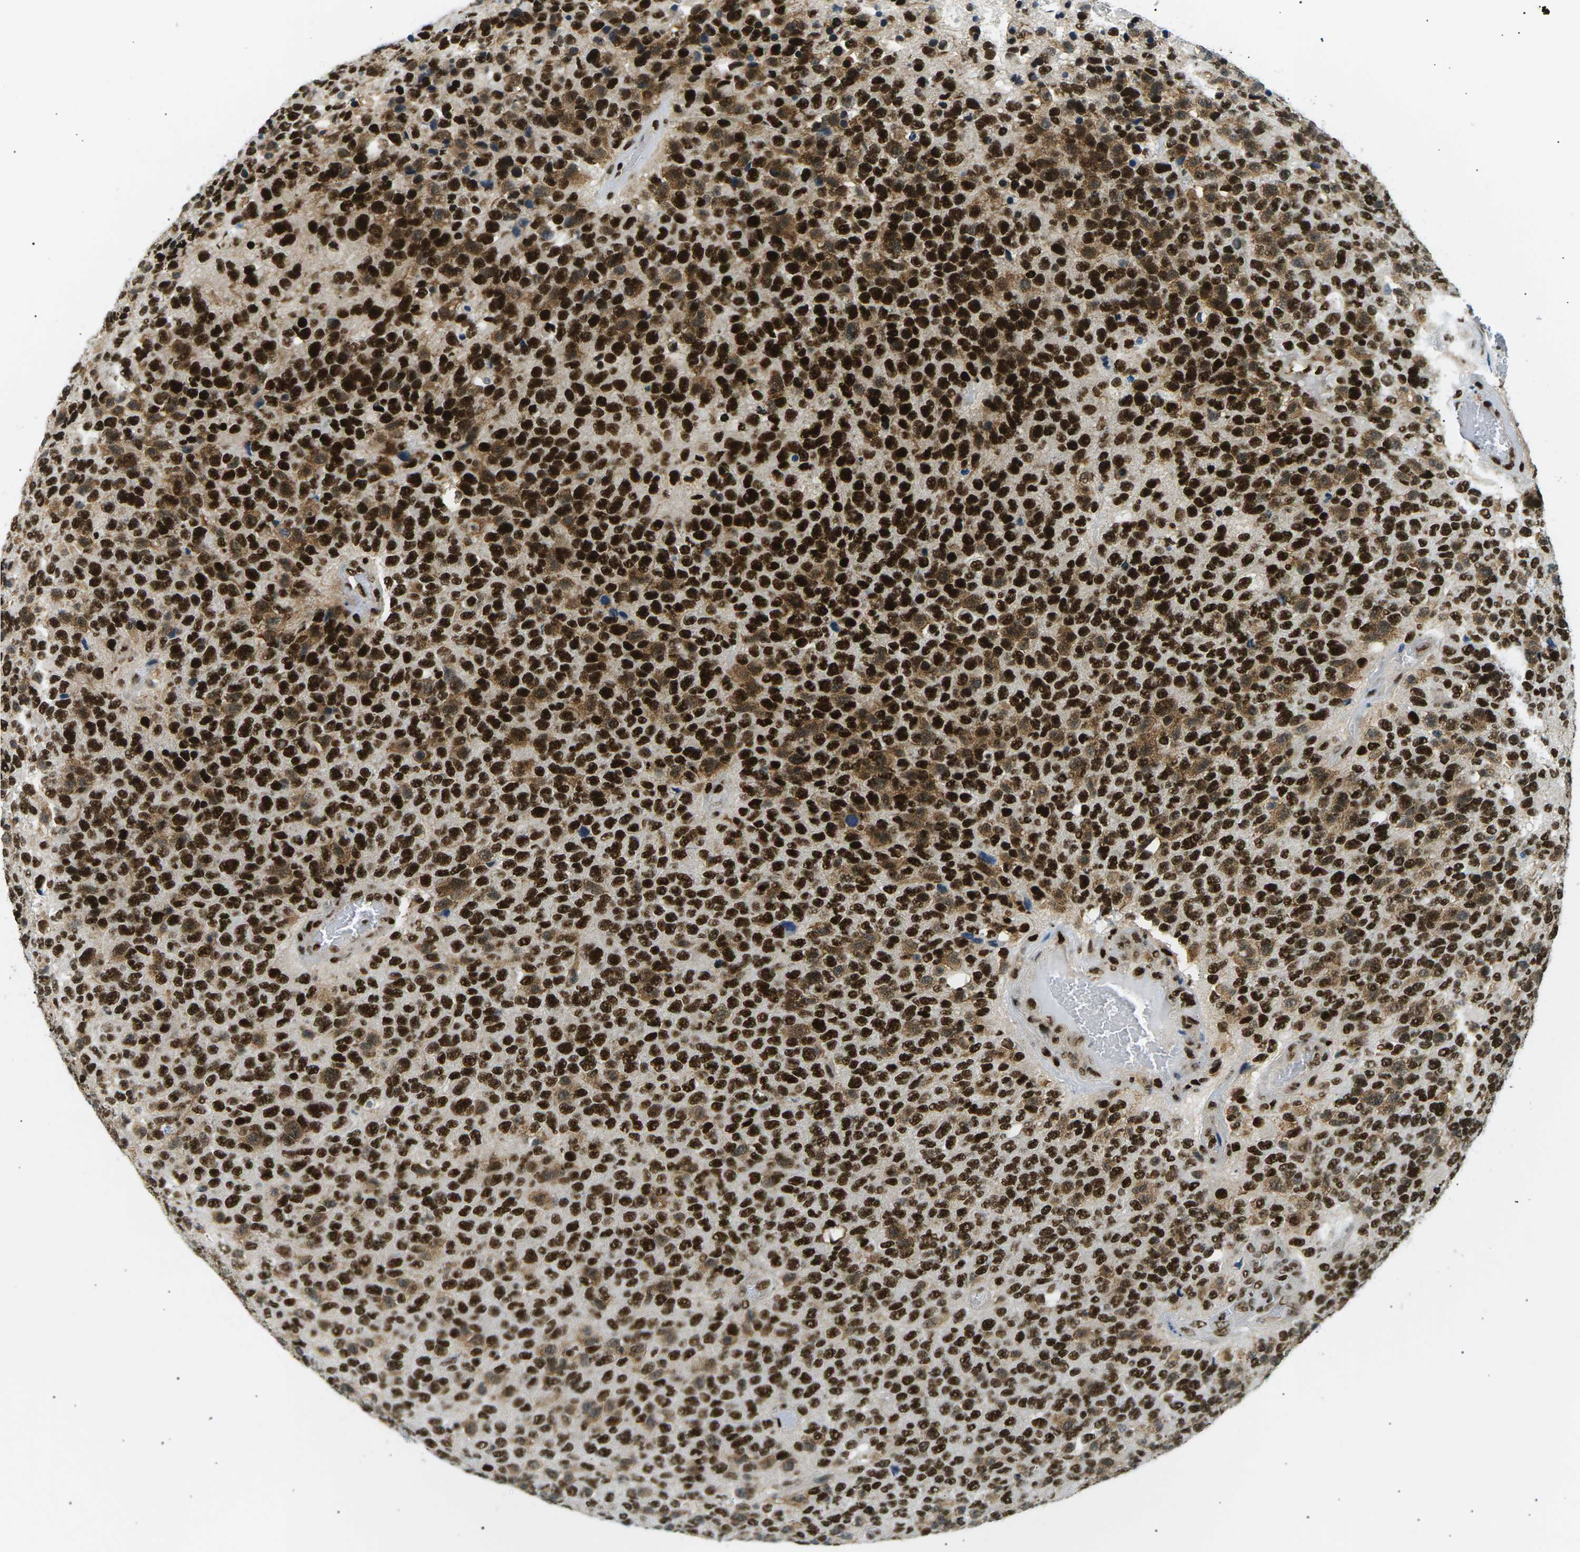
{"staining": {"intensity": "strong", "quantity": ">75%", "location": "cytoplasmic/membranous,nuclear"}, "tissue": "glioma", "cell_type": "Tumor cells", "image_type": "cancer", "snomed": [{"axis": "morphology", "description": "Glioma, malignant, High grade"}, {"axis": "topography", "description": "pancreas cauda"}], "caption": "Glioma stained with a brown dye displays strong cytoplasmic/membranous and nuclear positive staining in approximately >75% of tumor cells.", "gene": "RPA2", "patient": {"sex": "male", "age": 60}}